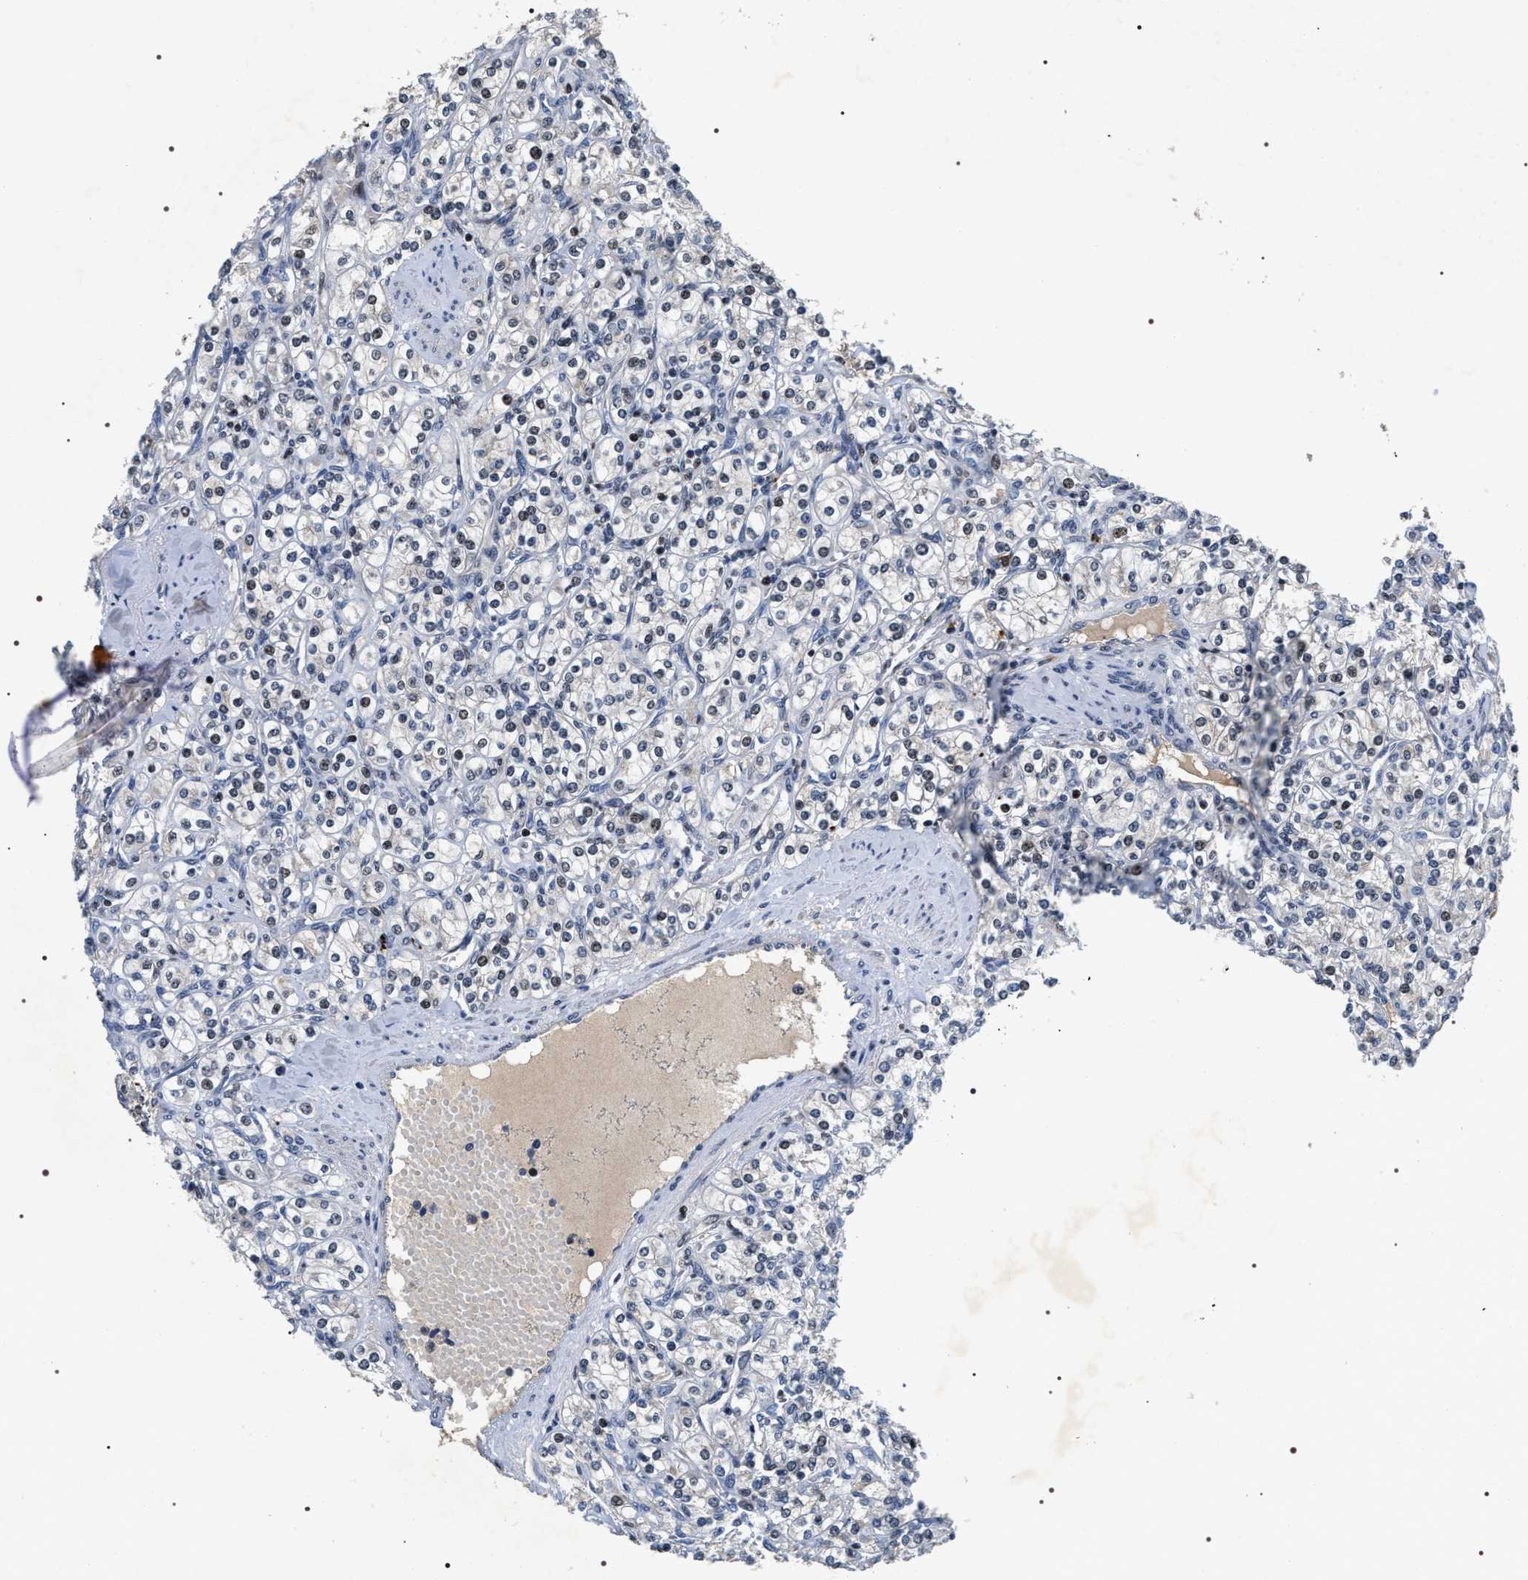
{"staining": {"intensity": "moderate", "quantity": "<25%", "location": "nuclear"}, "tissue": "renal cancer", "cell_type": "Tumor cells", "image_type": "cancer", "snomed": [{"axis": "morphology", "description": "Adenocarcinoma, NOS"}, {"axis": "topography", "description": "Kidney"}], "caption": "Tumor cells reveal low levels of moderate nuclear staining in about <25% of cells in renal cancer.", "gene": "C7orf25", "patient": {"sex": "male", "age": 77}}